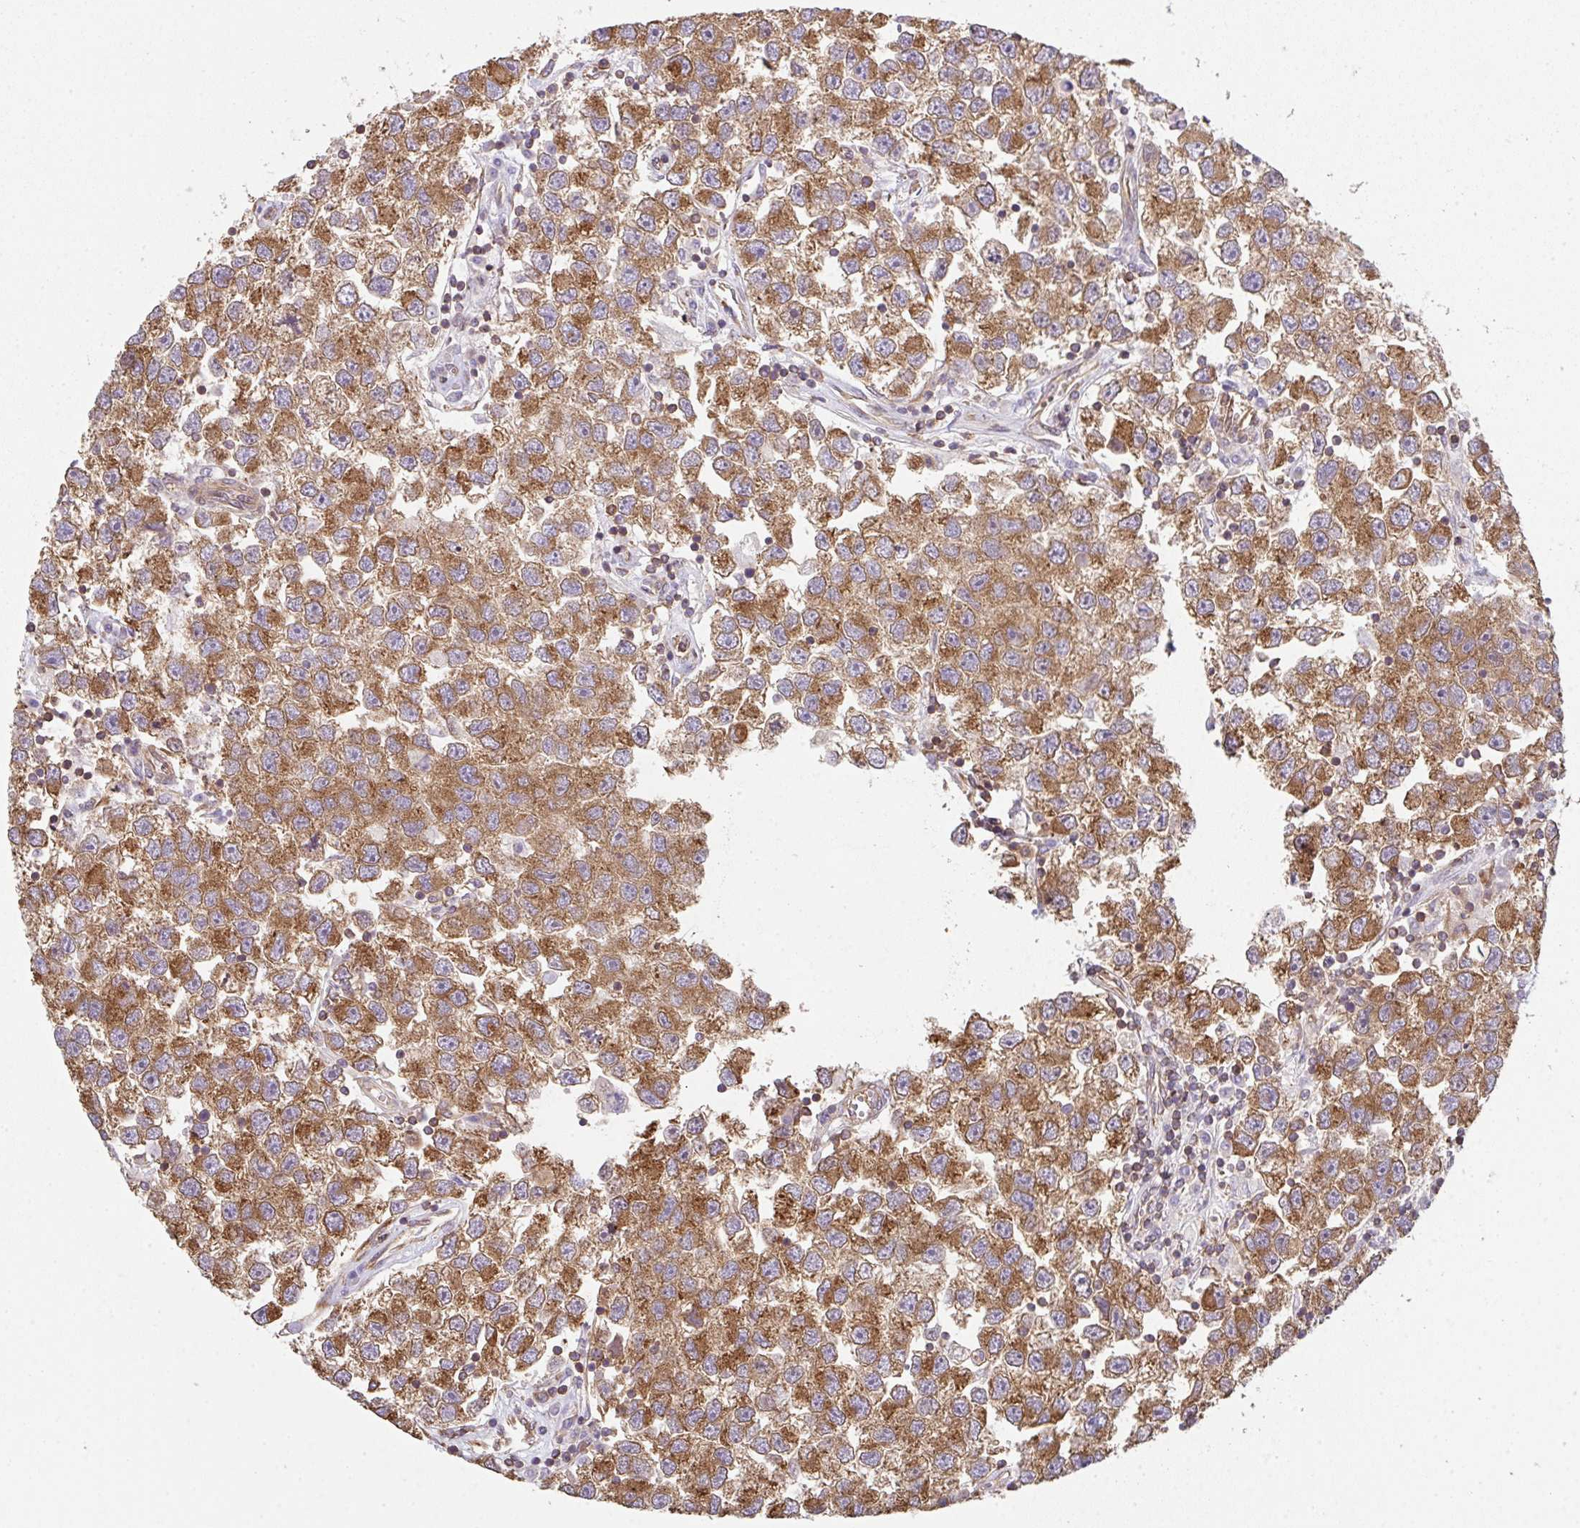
{"staining": {"intensity": "strong", "quantity": ">75%", "location": "cytoplasmic/membranous"}, "tissue": "testis cancer", "cell_type": "Tumor cells", "image_type": "cancer", "snomed": [{"axis": "morphology", "description": "Seminoma, NOS"}, {"axis": "topography", "description": "Testis"}], "caption": "High-magnification brightfield microscopy of seminoma (testis) stained with DAB (3,3'-diaminobenzidine) (brown) and counterstained with hematoxylin (blue). tumor cells exhibit strong cytoplasmic/membranous positivity is present in about>75% of cells.", "gene": "TMEM229A", "patient": {"sex": "male", "age": 26}}